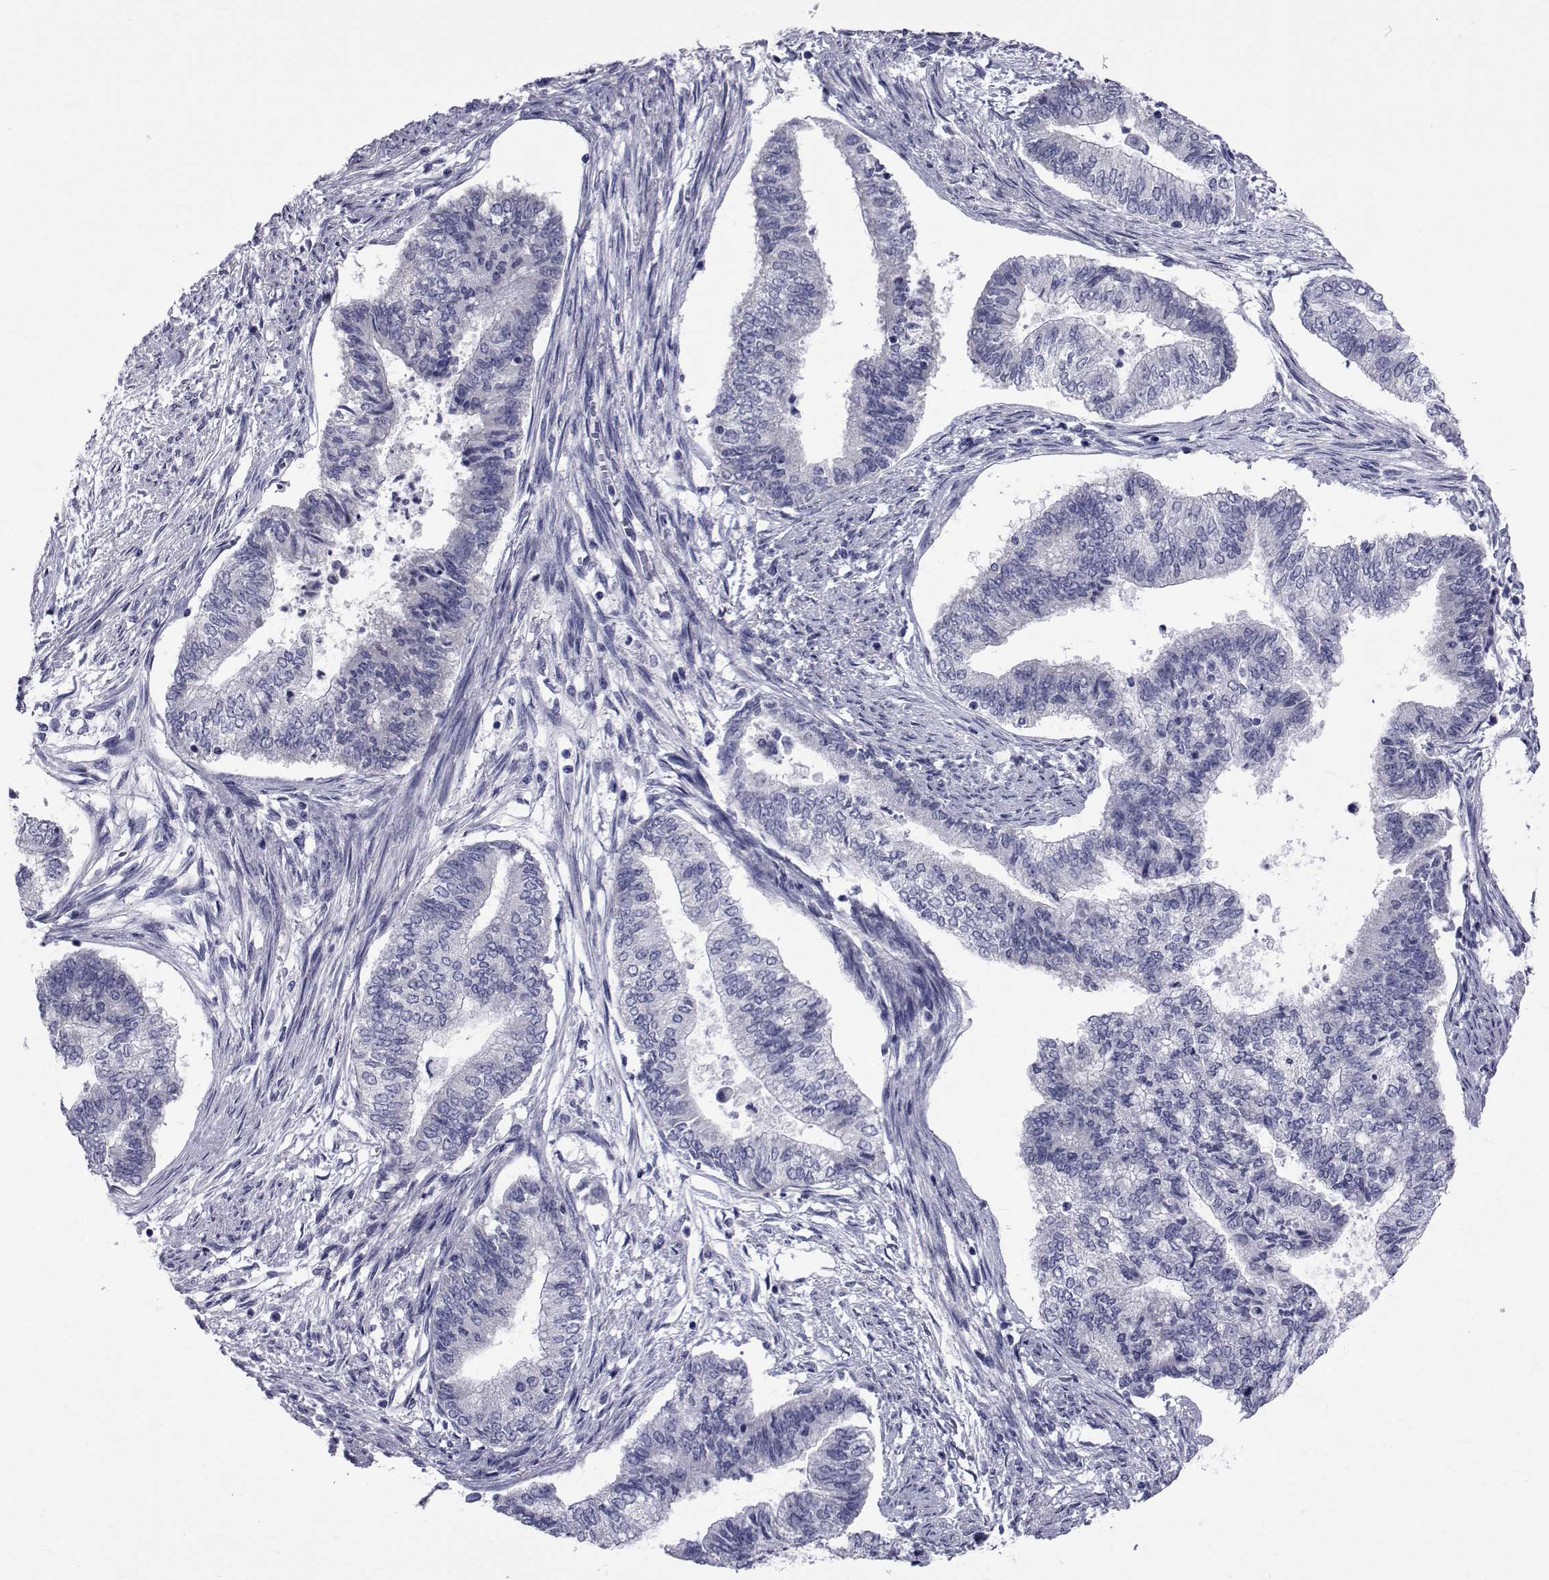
{"staining": {"intensity": "negative", "quantity": "none", "location": "none"}, "tissue": "endometrial cancer", "cell_type": "Tumor cells", "image_type": "cancer", "snomed": [{"axis": "morphology", "description": "Adenocarcinoma, NOS"}, {"axis": "topography", "description": "Endometrium"}], "caption": "Immunohistochemistry (IHC) of endometrial cancer reveals no expression in tumor cells.", "gene": "GKAP1", "patient": {"sex": "female", "age": 65}}